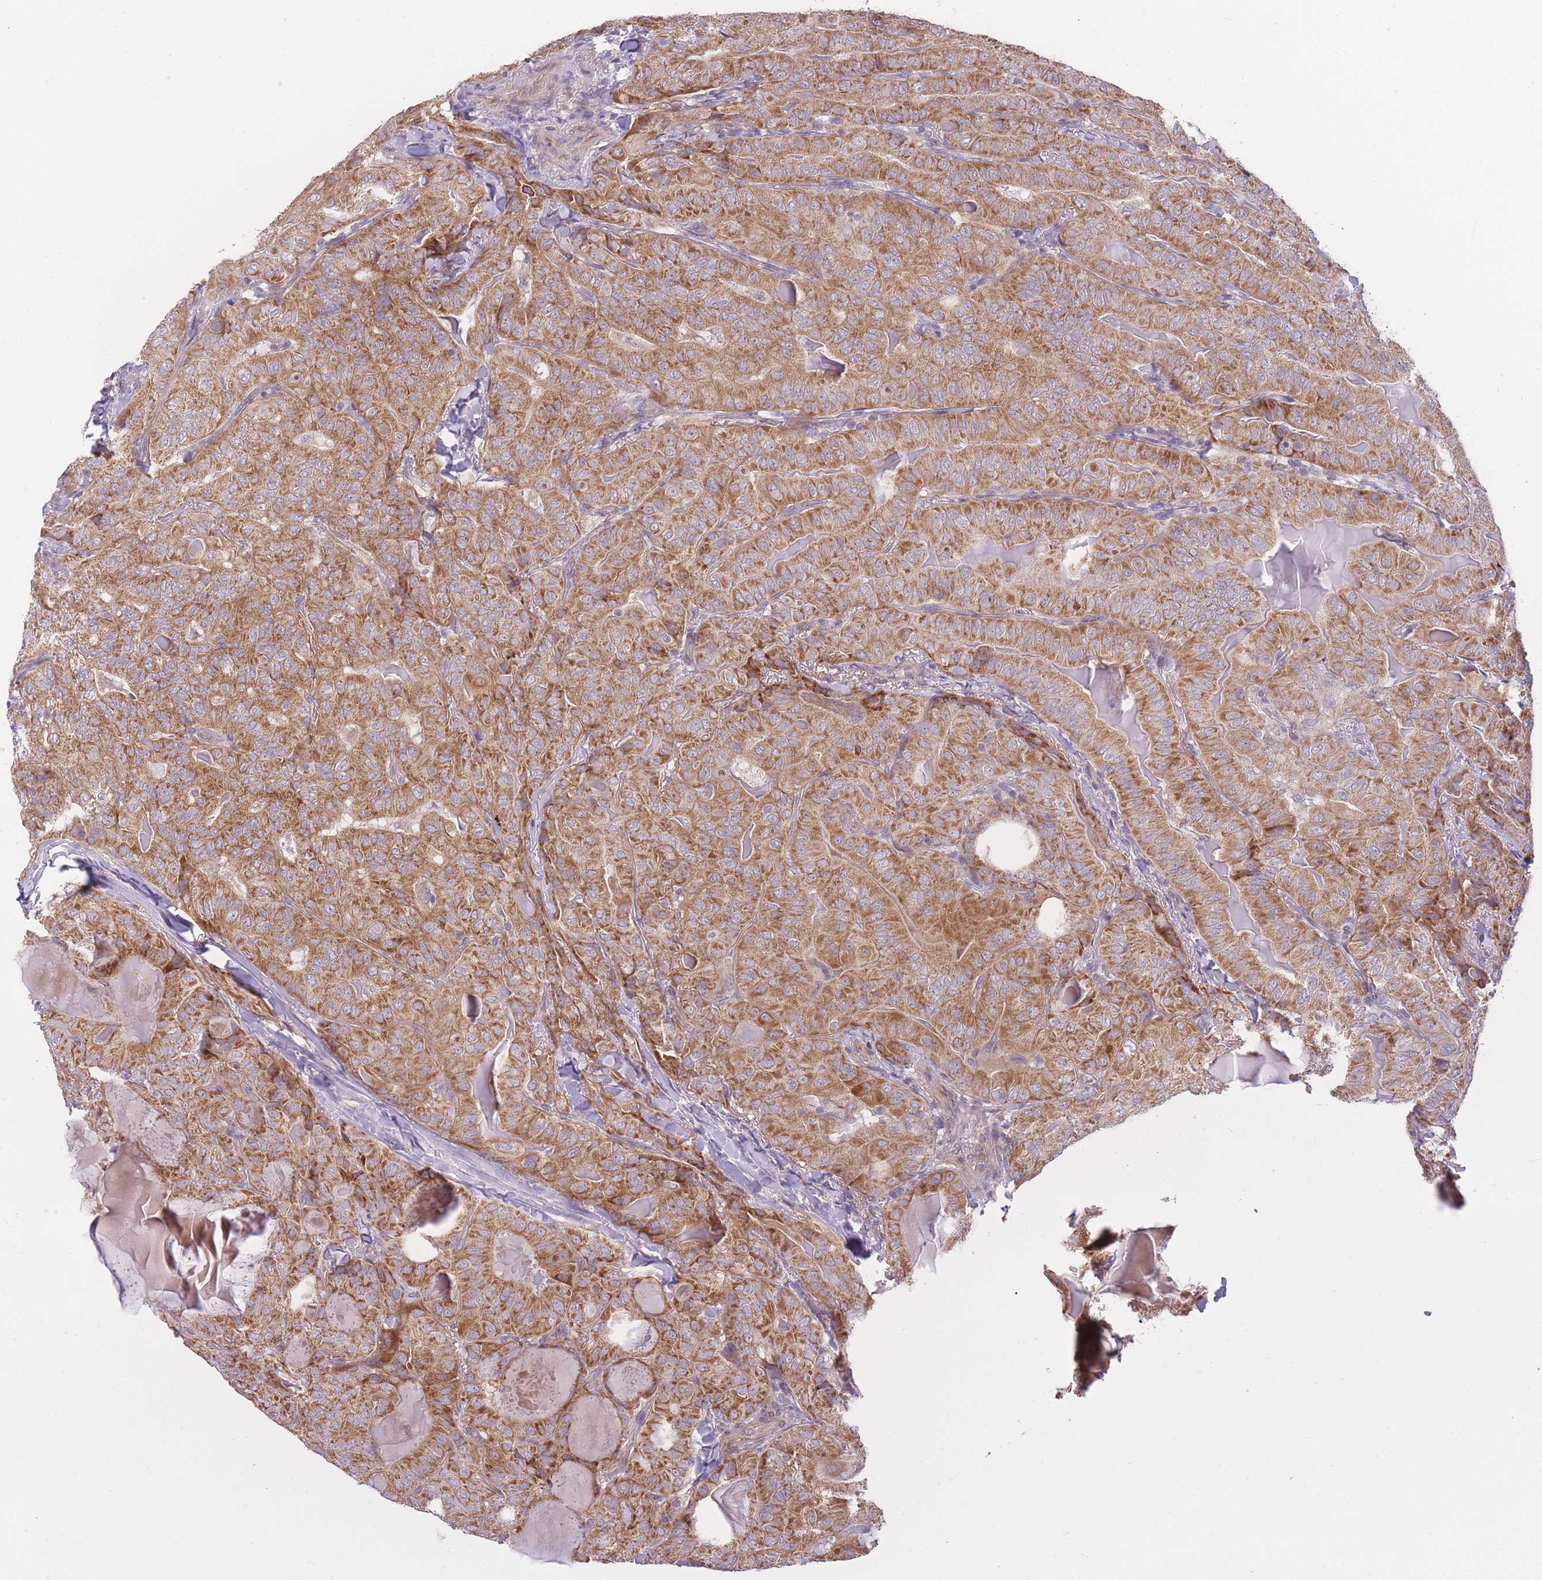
{"staining": {"intensity": "moderate", "quantity": ">75%", "location": "cytoplasmic/membranous"}, "tissue": "thyroid cancer", "cell_type": "Tumor cells", "image_type": "cancer", "snomed": [{"axis": "morphology", "description": "Papillary adenocarcinoma, NOS"}, {"axis": "topography", "description": "Thyroid gland"}], "caption": "A photomicrograph of human thyroid papillary adenocarcinoma stained for a protein exhibits moderate cytoplasmic/membranous brown staining in tumor cells.", "gene": "REV1", "patient": {"sex": "female", "age": 68}}